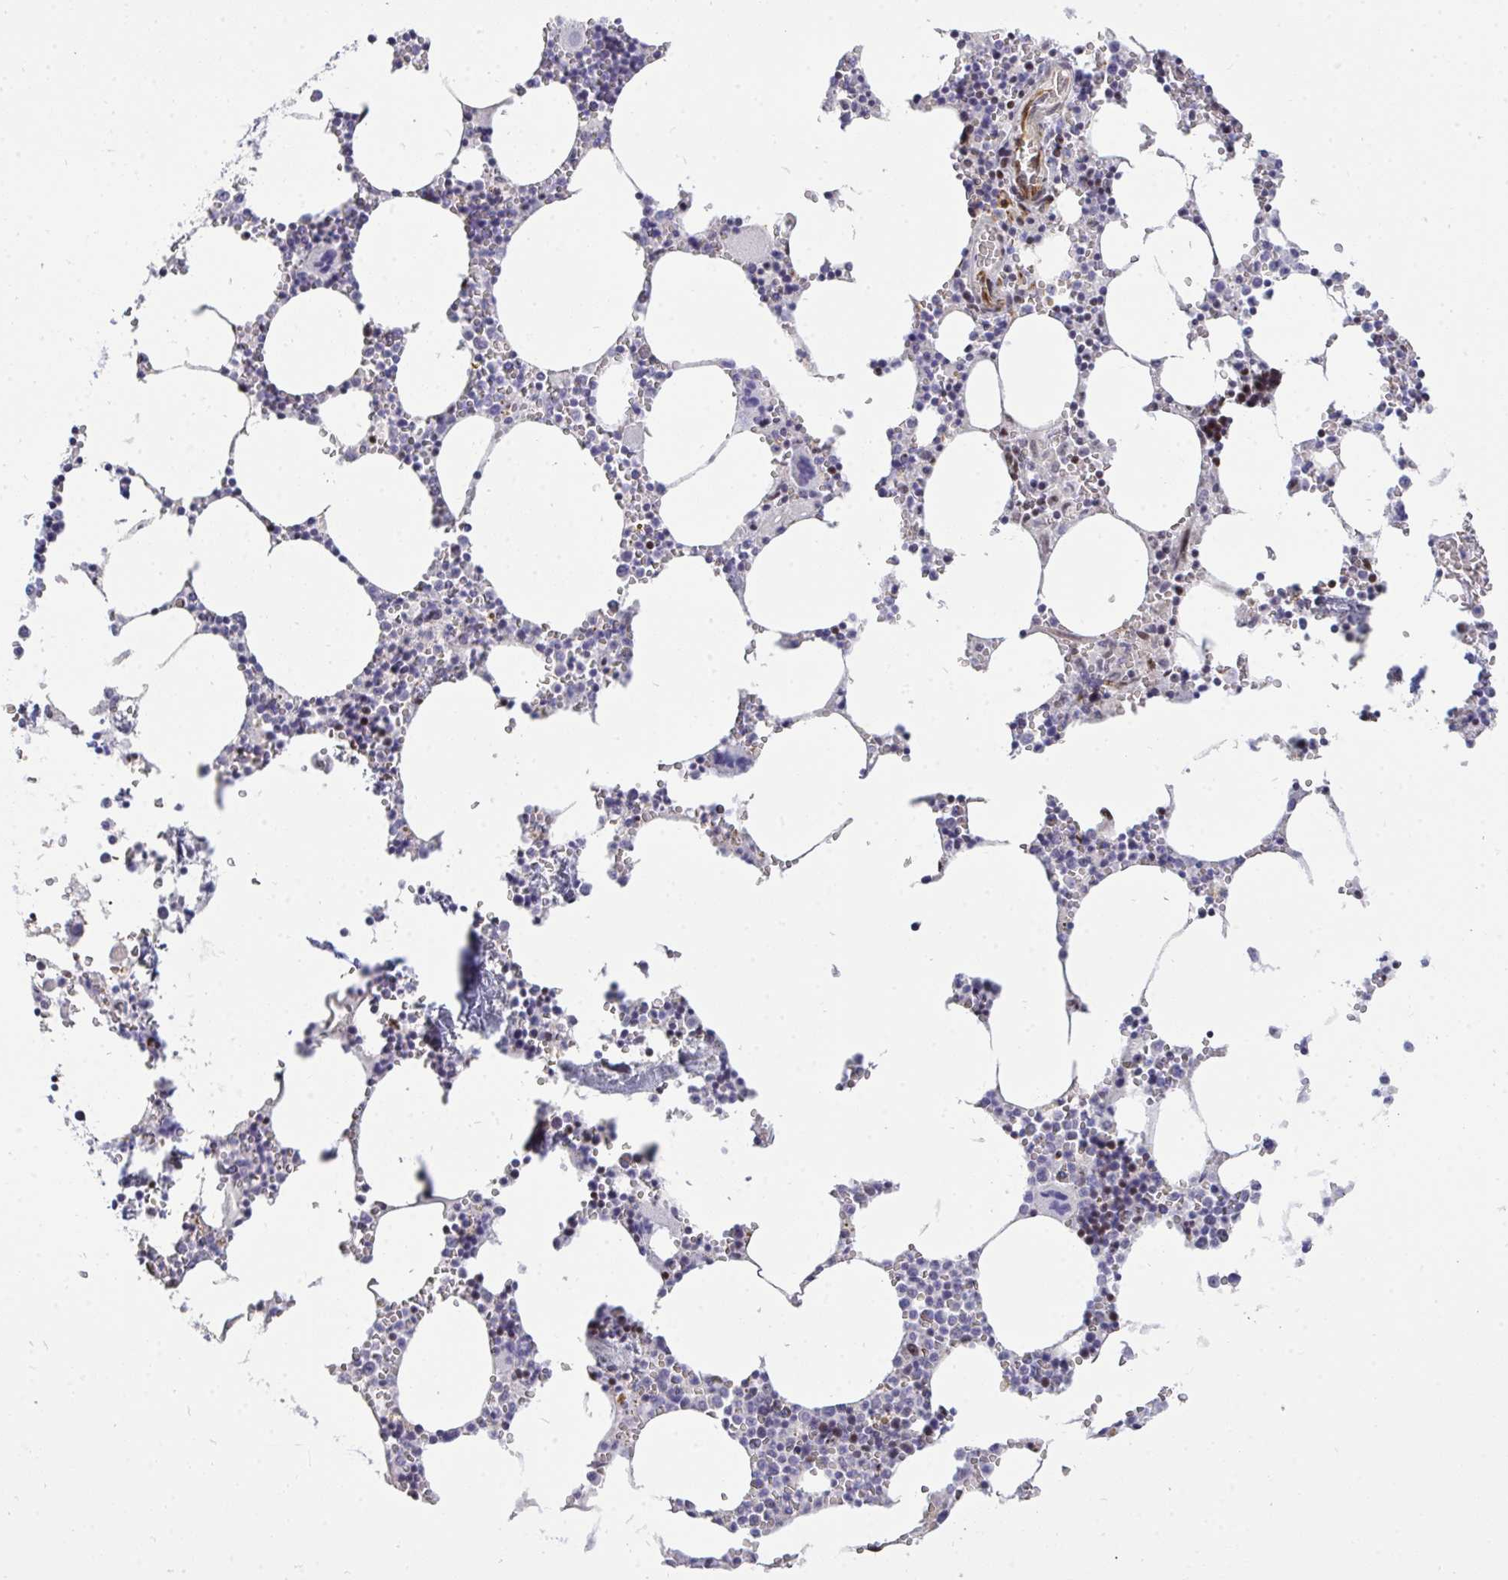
{"staining": {"intensity": "weak", "quantity": "<25%", "location": "nuclear"}, "tissue": "bone marrow", "cell_type": "Hematopoietic cells", "image_type": "normal", "snomed": [{"axis": "morphology", "description": "Normal tissue, NOS"}, {"axis": "topography", "description": "Bone marrow"}], "caption": "This is an immunohistochemistry (IHC) micrograph of unremarkable bone marrow. There is no positivity in hematopoietic cells.", "gene": "PLPPR3", "patient": {"sex": "male", "age": 54}}